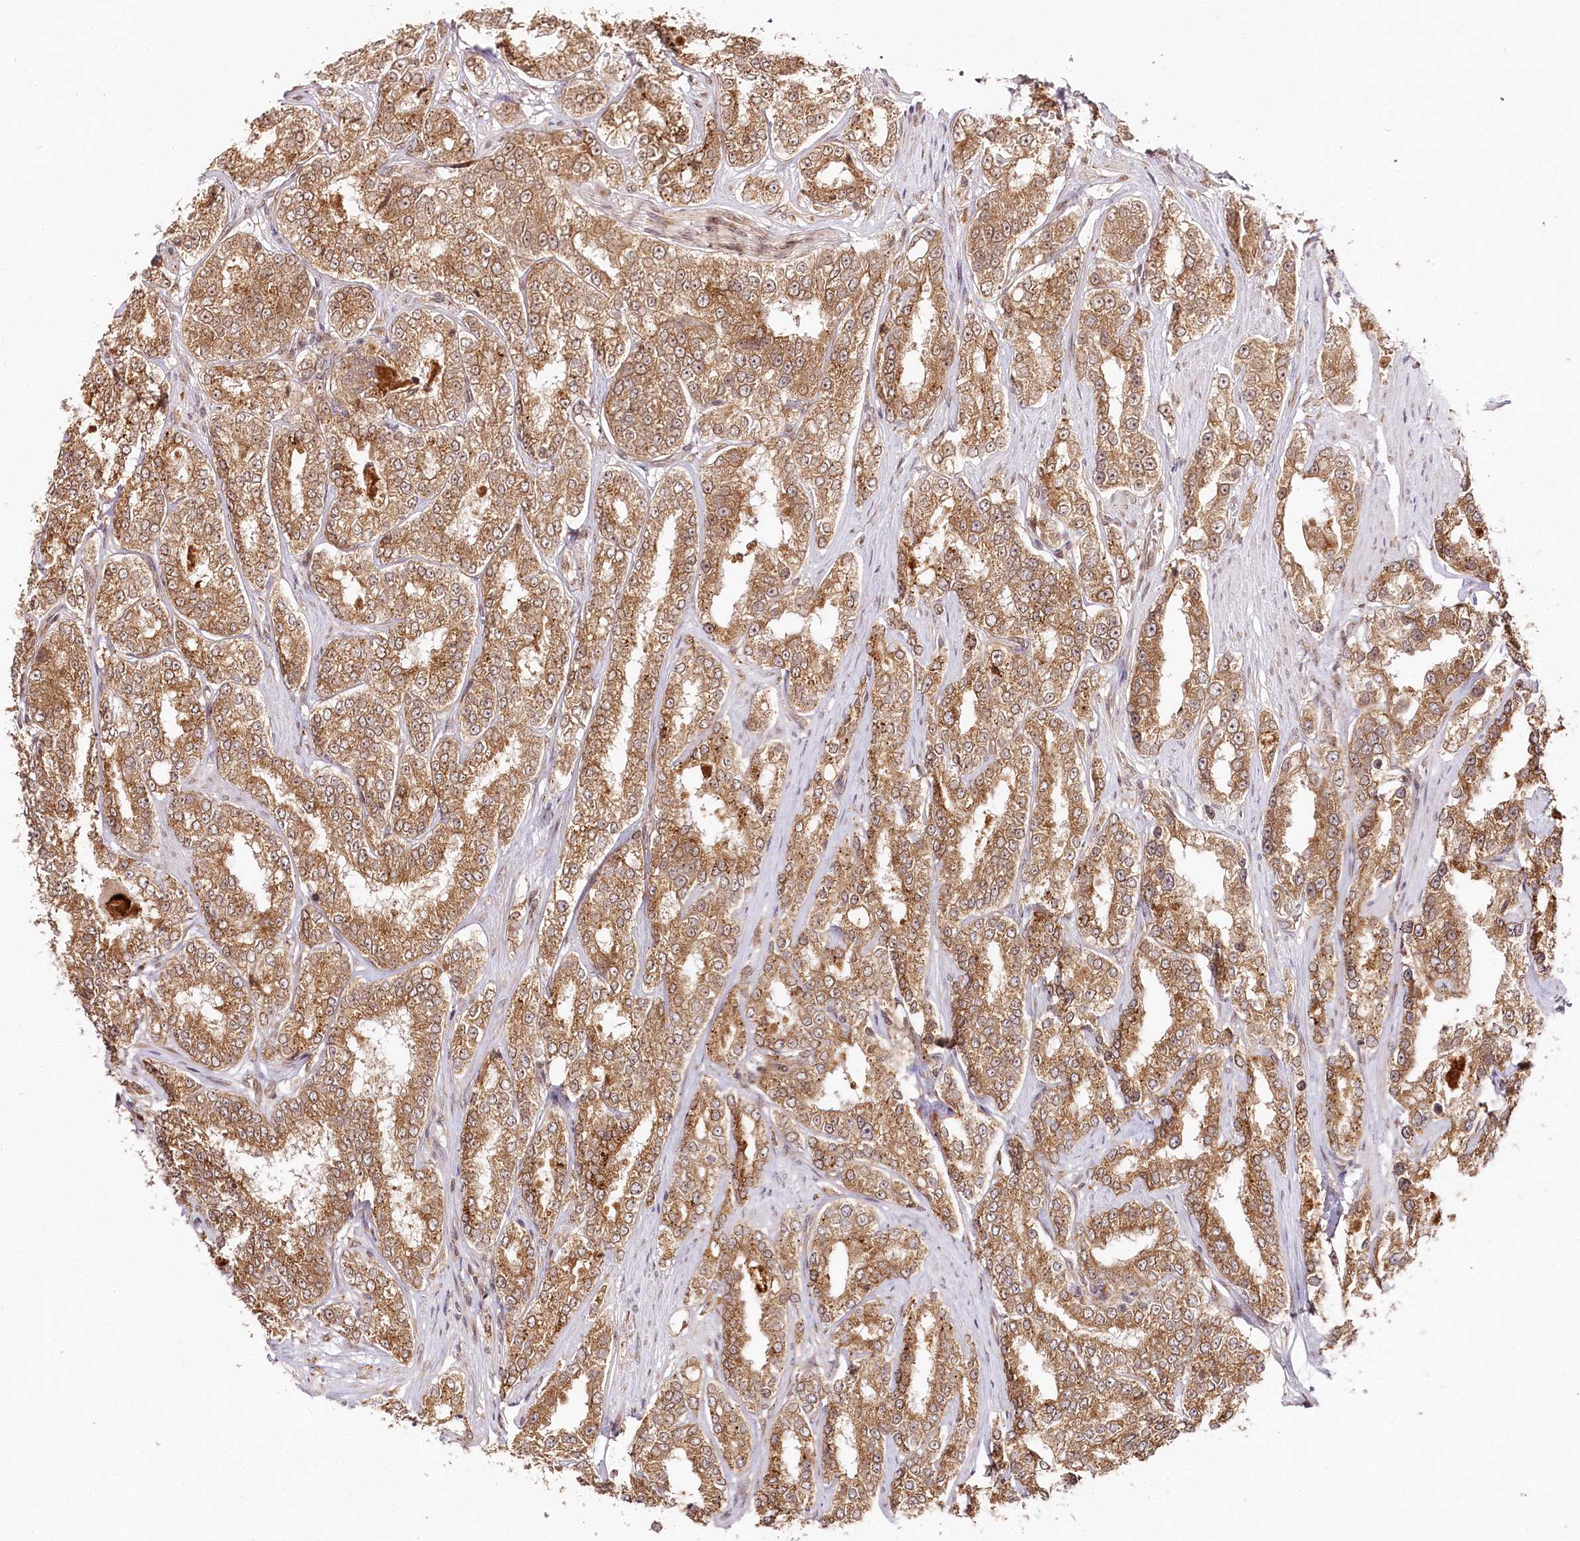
{"staining": {"intensity": "moderate", "quantity": ">75%", "location": "cytoplasmic/membranous"}, "tissue": "prostate cancer", "cell_type": "Tumor cells", "image_type": "cancer", "snomed": [{"axis": "morphology", "description": "Normal tissue, NOS"}, {"axis": "morphology", "description": "Adenocarcinoma, High grade"}, {"axis": "topography", "description": "Prostate"}], "caption": "A histopathology image showing moderate cytoplasmic/membranous positivity in approximately >75% of tumor cells in prostate cancer, as visualized by brown immunohistochemical staining.", "gene": "ENSG00000144785", "patient": {"sex": "male", "age": 83}}